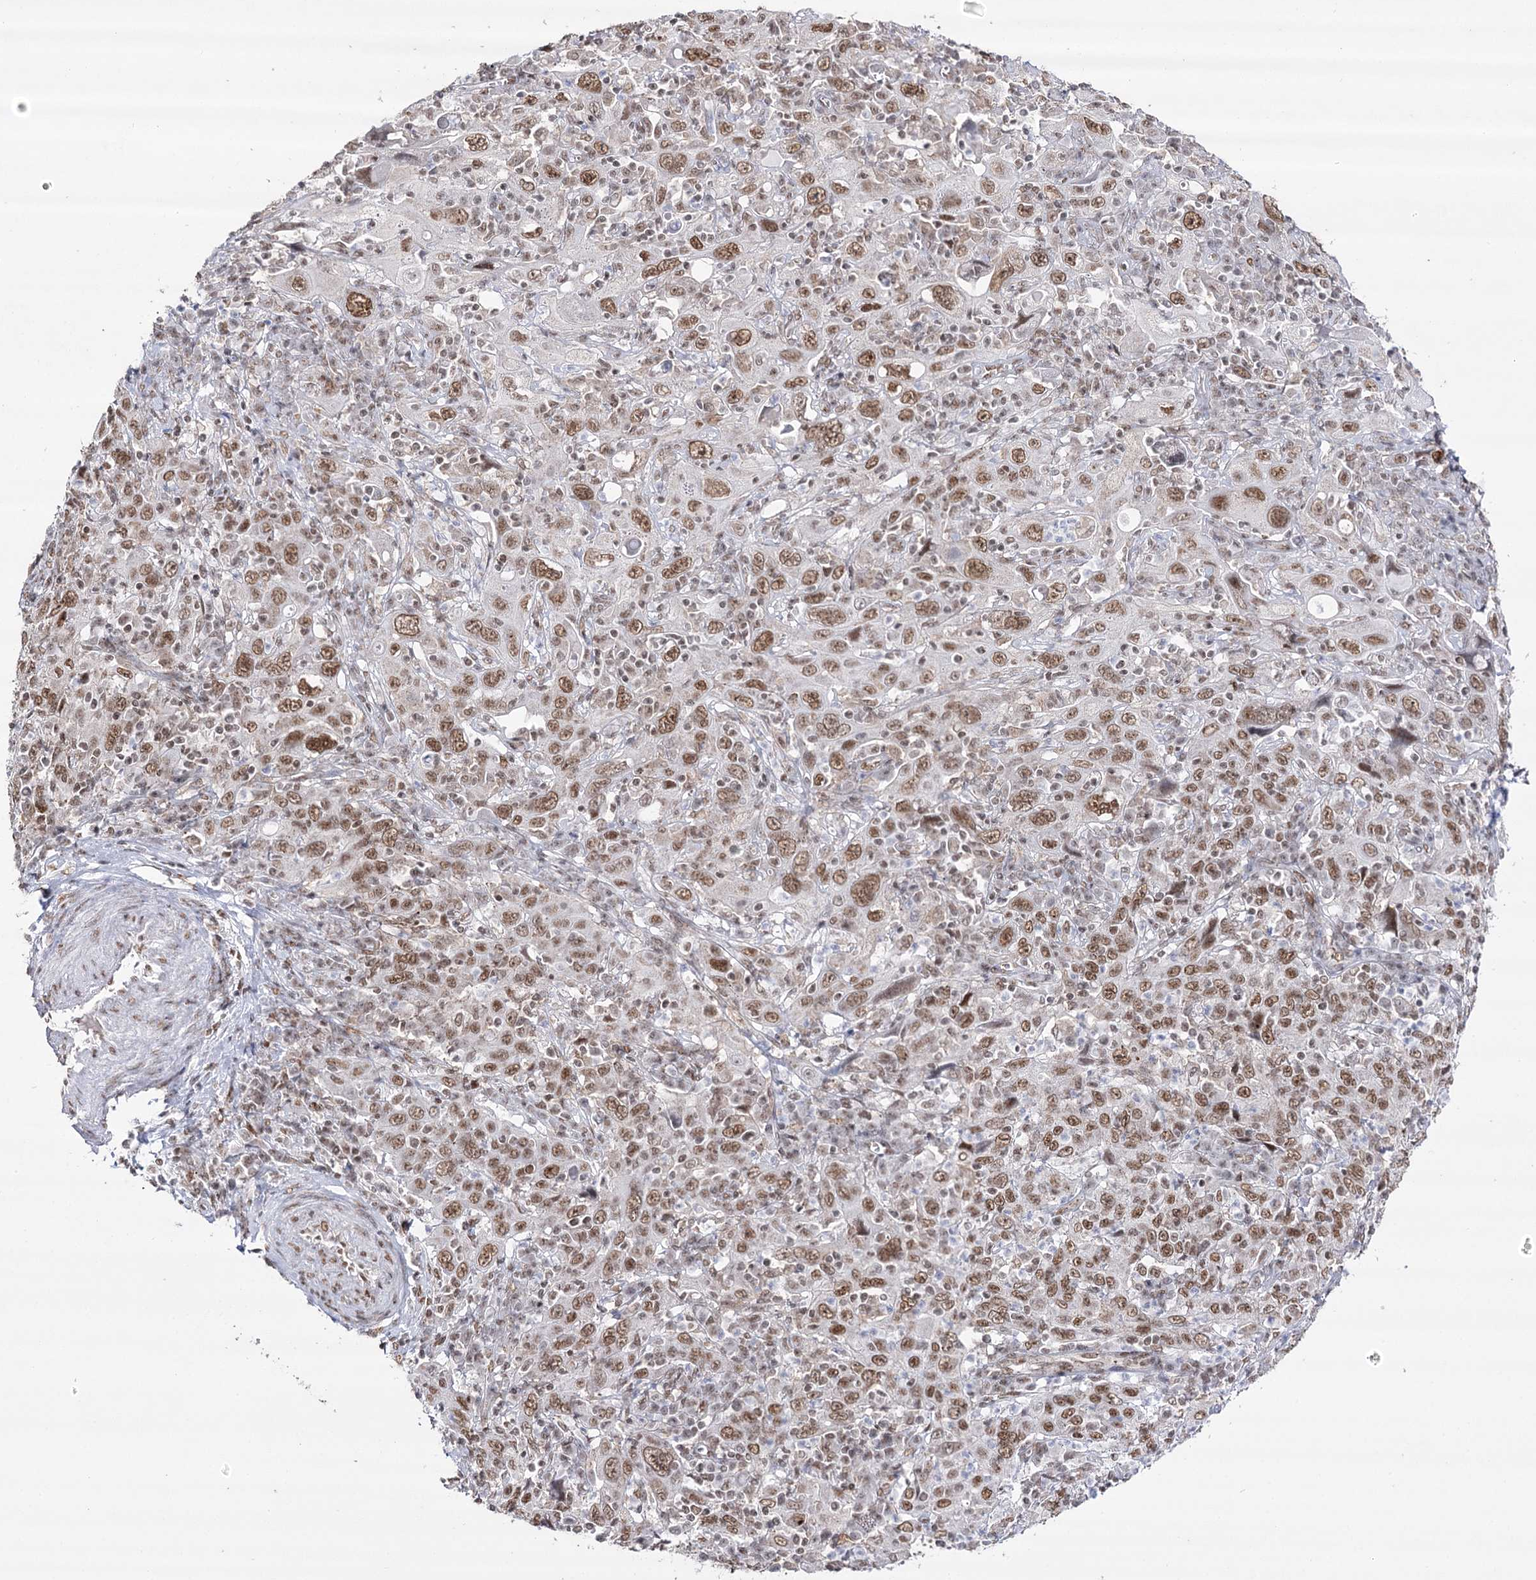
{"staining": {"intensity": "moderate", "quantity": ">75%", "location": "nuclear"}, "tissue": "cervical cancer", "cell_type": "Tumor cells", "image_type": "cancer", "snomed": [{"axis": "morphology", "description": "Squamous cell carcinoma, NOS"}, {"axis": "topography", "description": "Cervix"}], "caption": "This image reveals IHC staining of squamous cell carcinoma (cervical), with medium moderate nuclear staining in approximately >75% of tumor cells.", "gene": "VGLL4", "patient": {"sex": "female", "age": 46}}